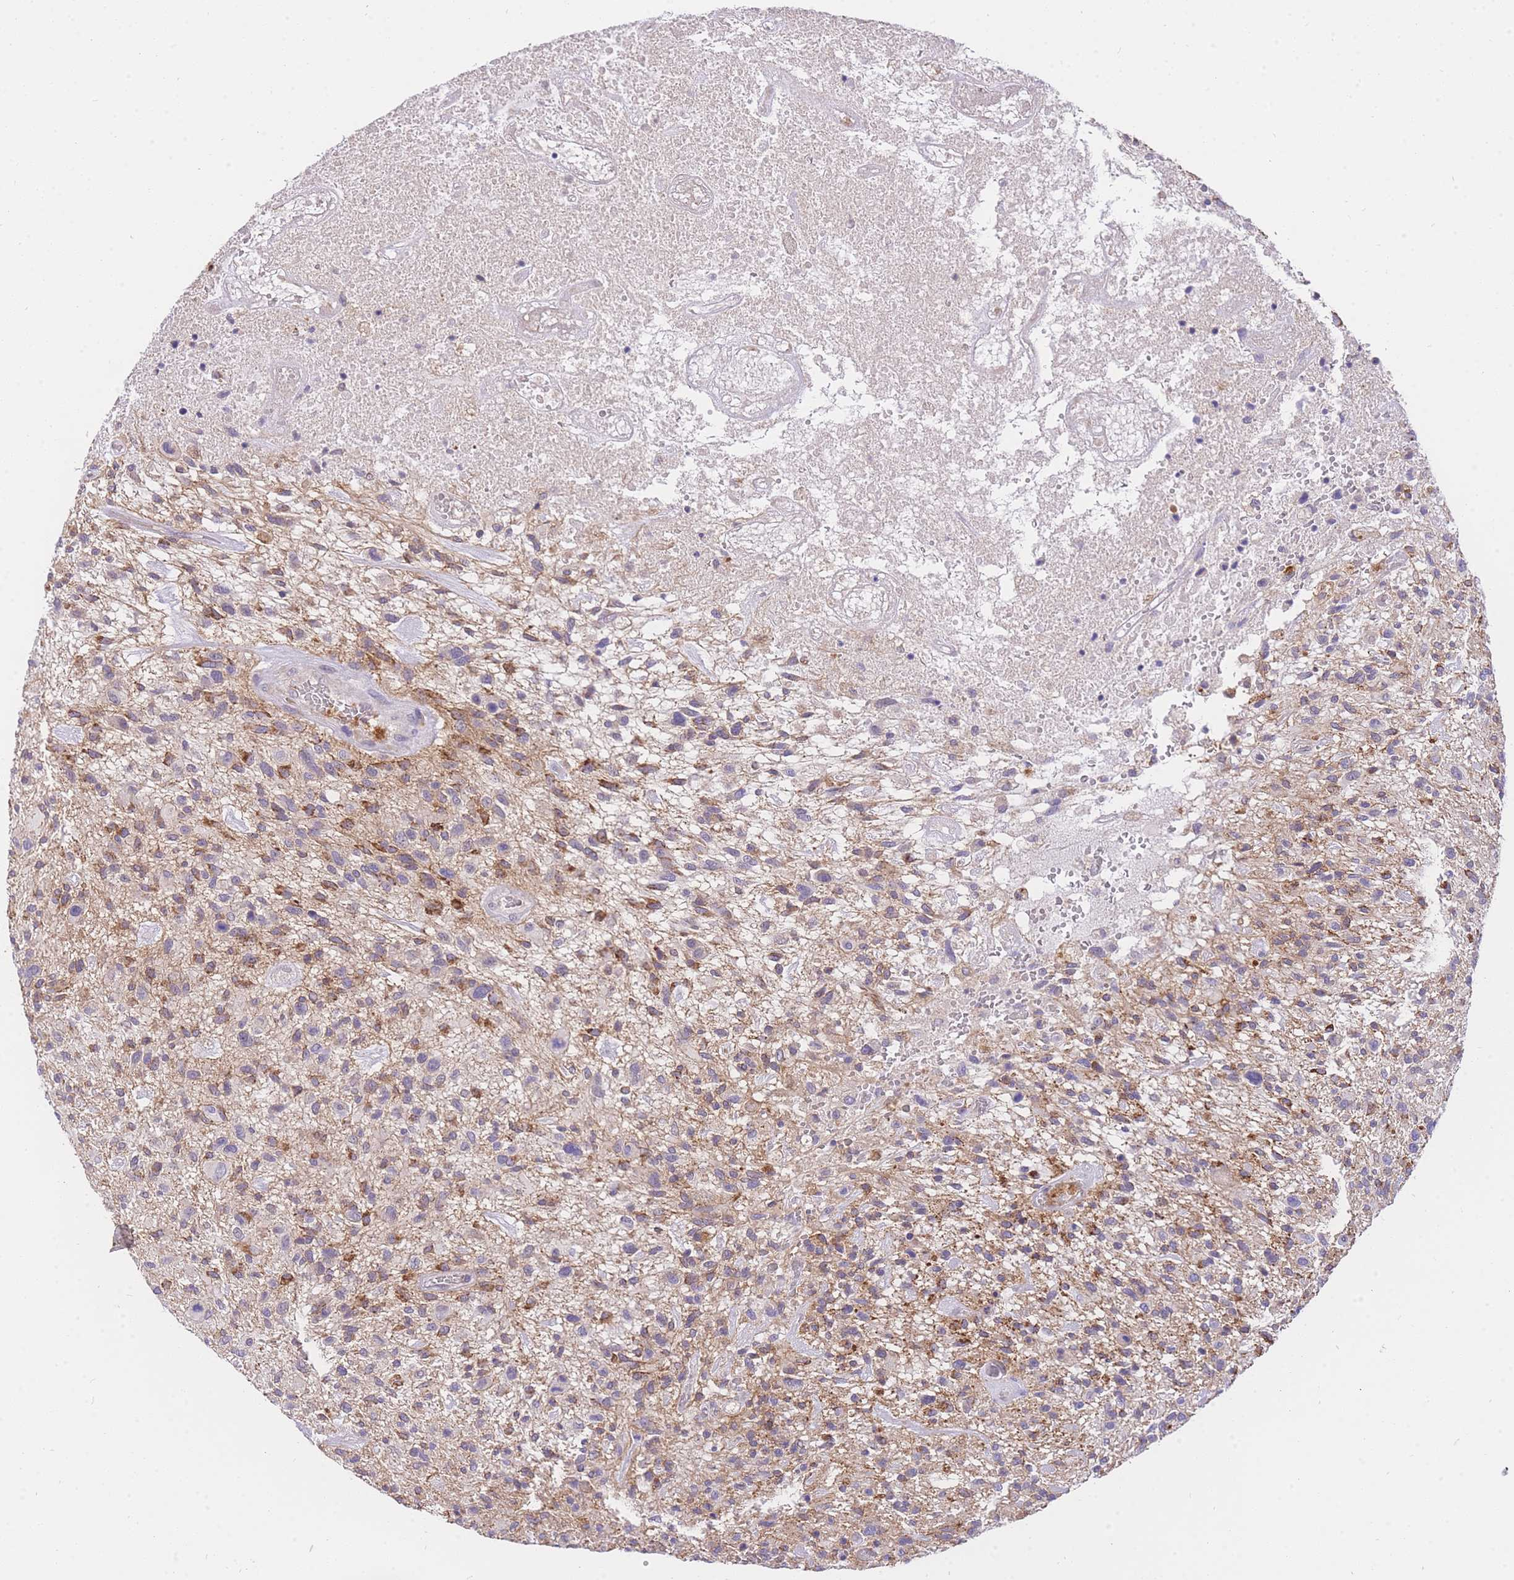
{"staining": {"intensity": "moderate", "quantity": "25%-75%", "location": "cytoplasmic/membranous"}, "tissue": "glioma", "cell_type": "Tumor cells", "image_type": "cancer", "snomed": [{"axis": "morphology", "description": "Glioma, malignant, High grade"}, {"axis": "topography", "description": "Brain"}], "caption": "Human malignant glioma (high-grade) stained with a protein marker displays moderate staining in tumor cells.", "gene": "C2orf88", "patient": {"sex": "male", "age": 47}}